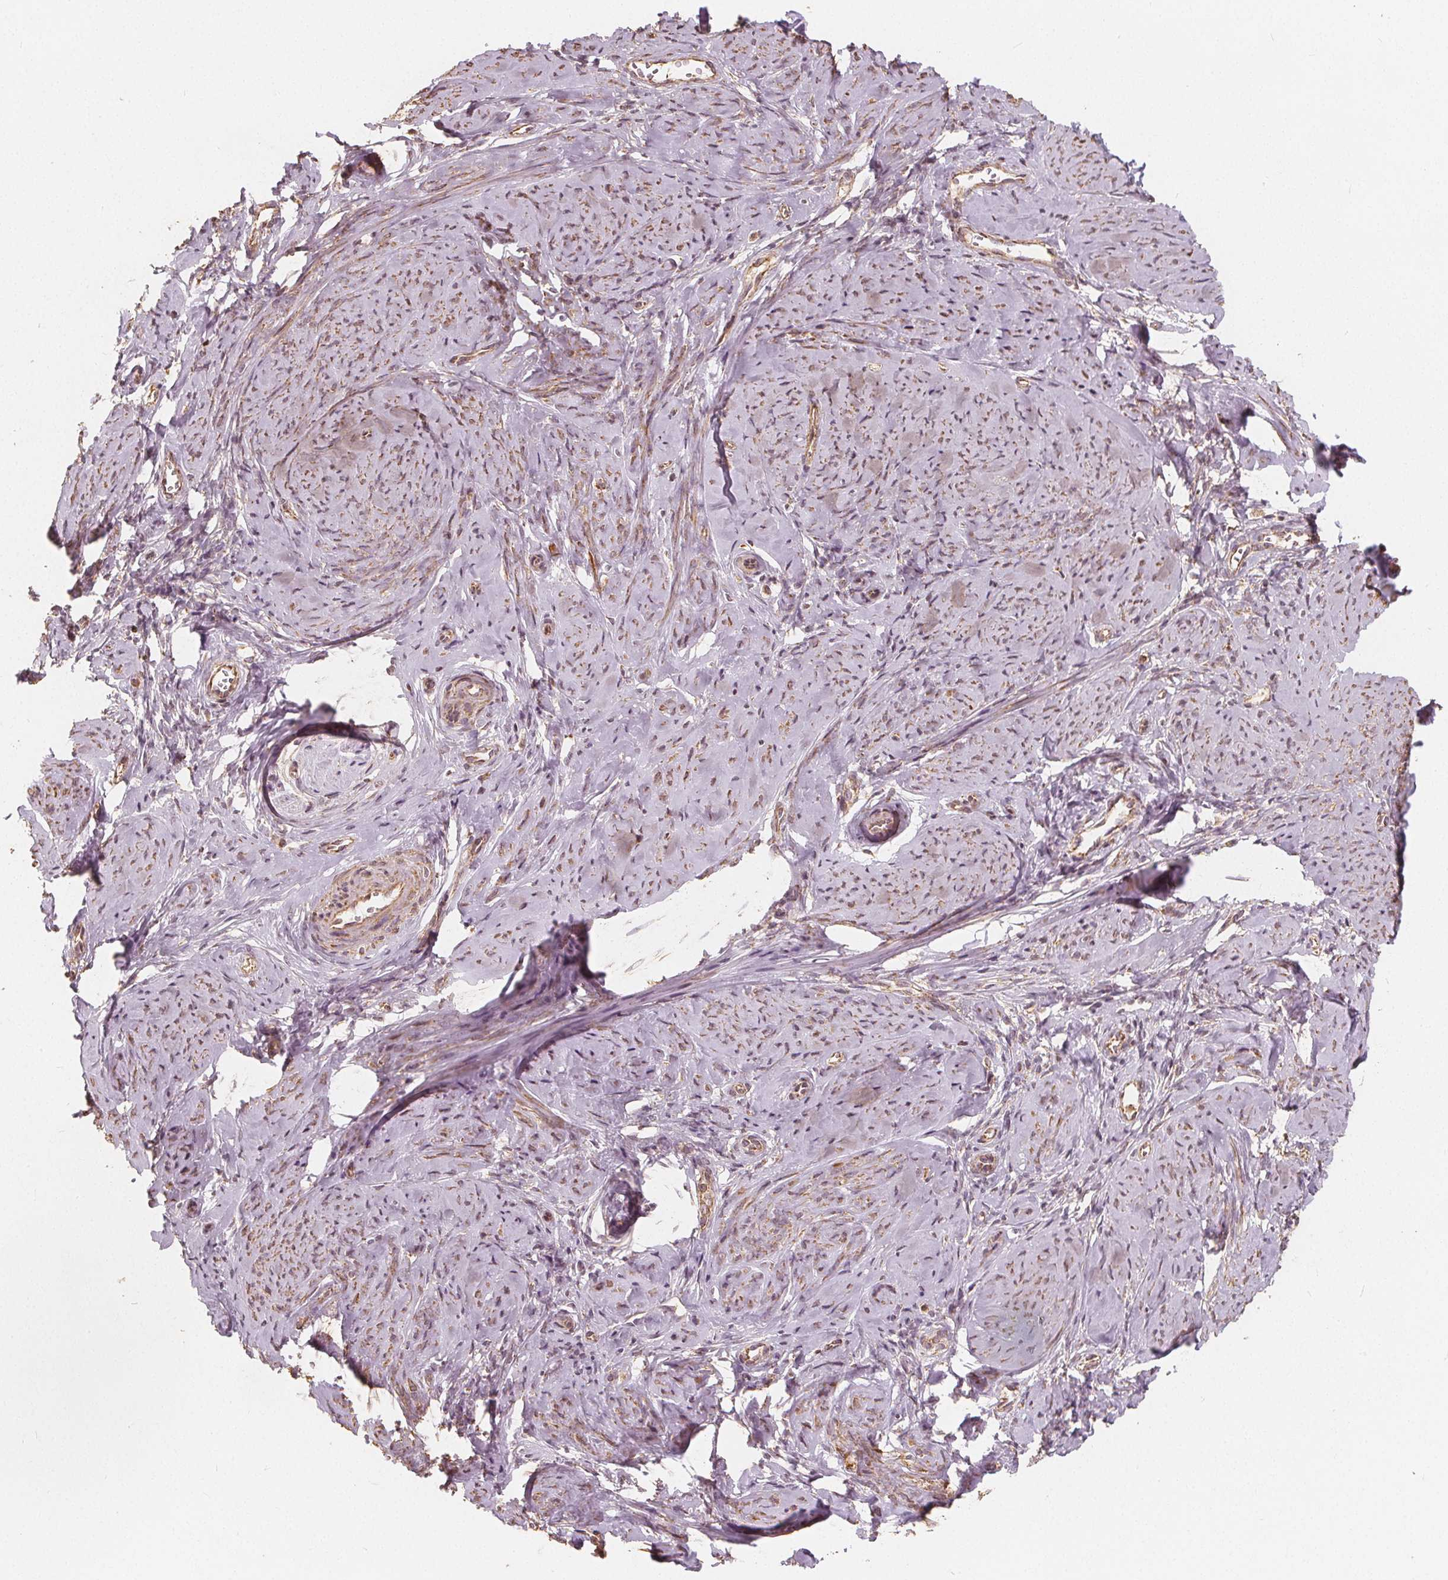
{"staining": {"intensity": "moderate", "quantity": ">75%", "location": "cytoplasmic/membranous"}, "tissue": "smooth muscle", "cell_type": "Smooth muscle cells", "image_type": "normal", "snomed": [{"axis": "morphology", "description": "Normal tissue, NOS"}, {"axis": "topography", "description": "Smooth muscle"}], "caption": "An IHC histopathology image of normal tissue is shown. Protein staining in brown labels moderate cytoplasmic/membranous positivity in smooth muscle within smooth muscle cells. (DAB IHC, brown staining for protein, blue staining for nuclei).", "gene": "PEX26", "patient": {"sex": "female", "age": 48}}